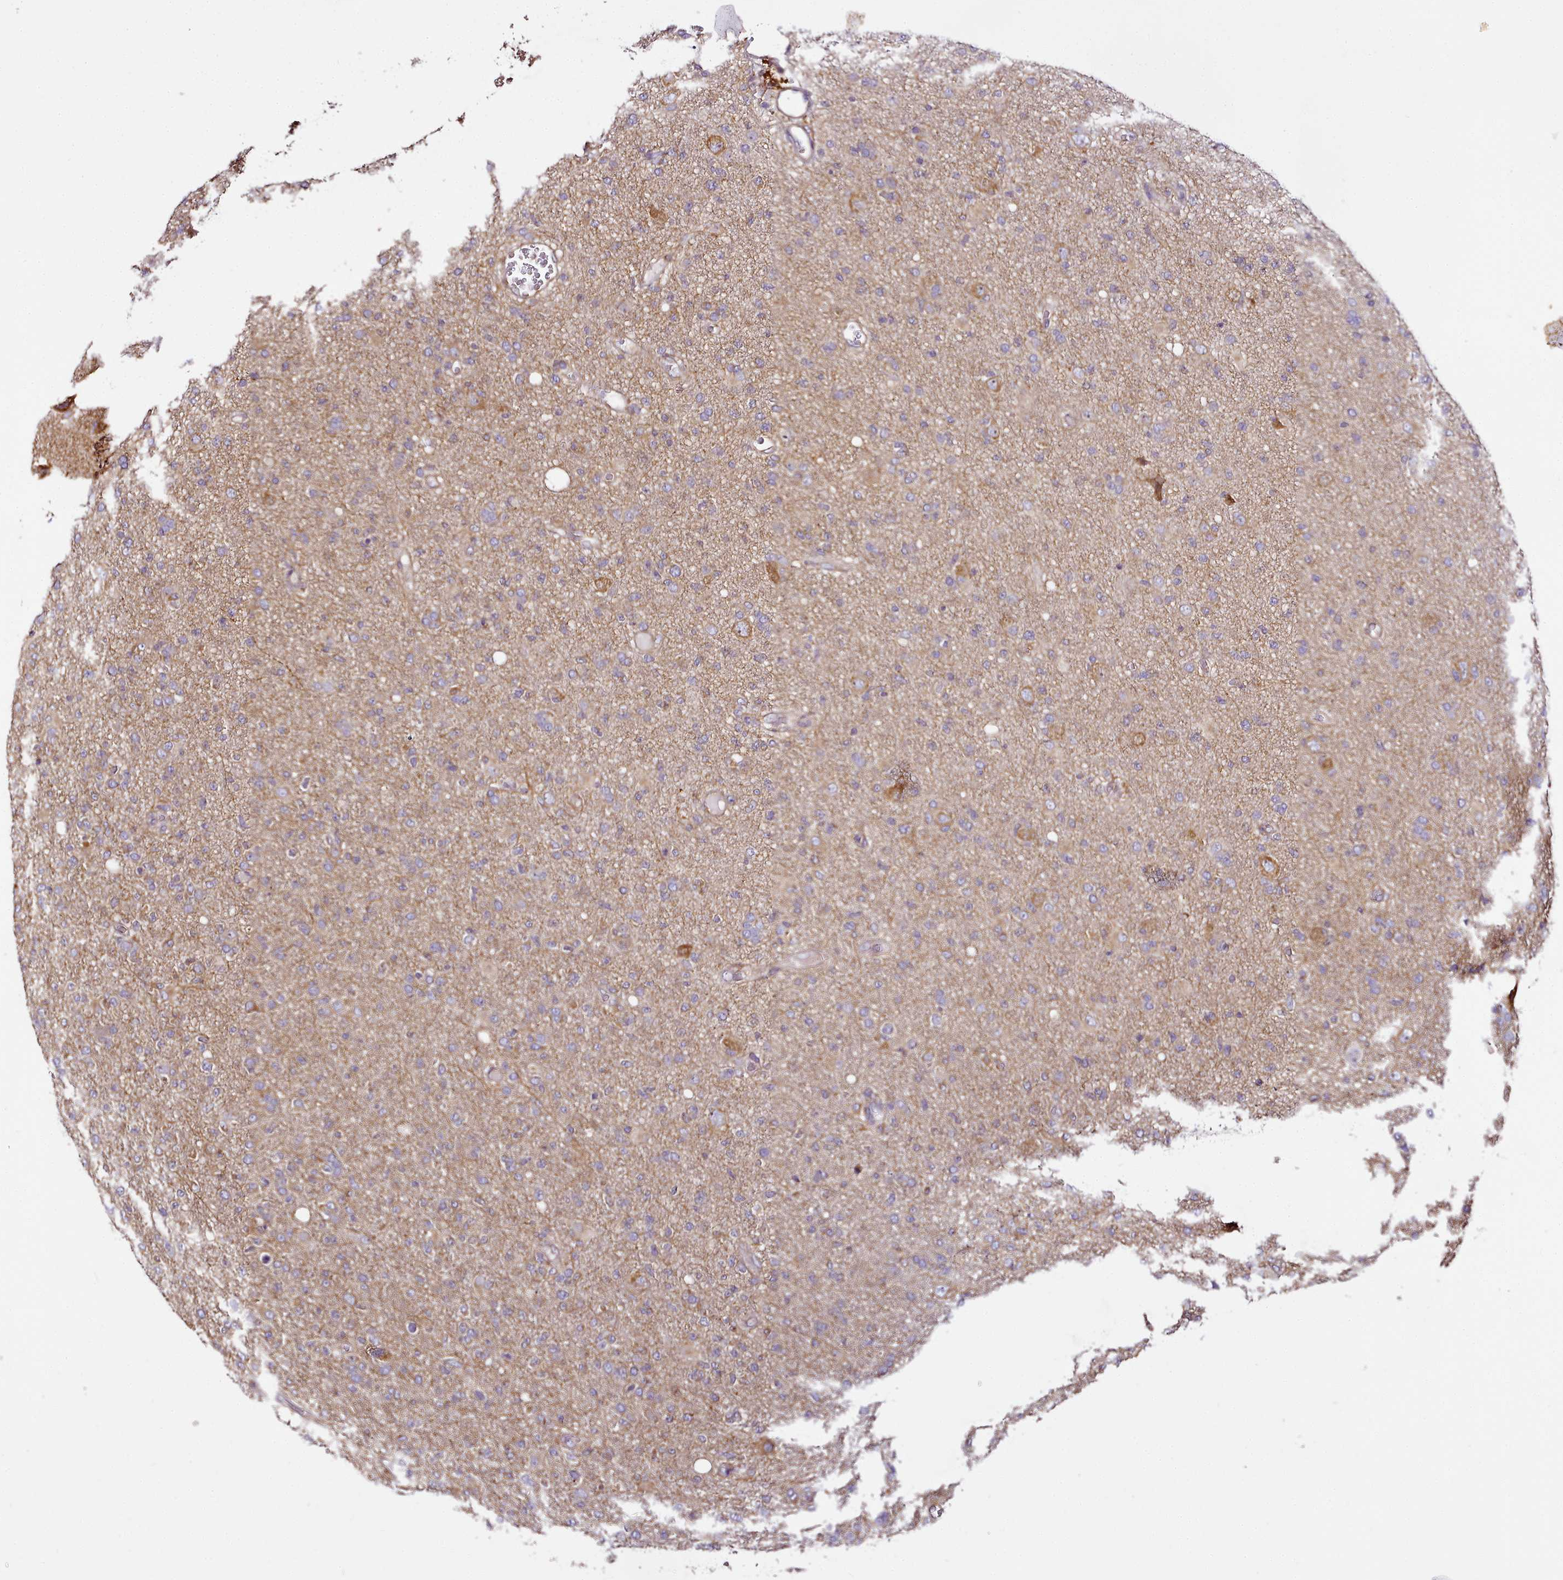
{"staining": {"intensity": "weak", "quantity": "25%-75%", "location": "cytoplasmic/membranous"}, "tissue": "glioma", "cell_type": "Tumor cells", "image_type": "cancer", "snomed": [{"axis": "morphology", "description": "Glioma, malignant, High grade"}, {"axis": "topography", "description": "Brain"}], "caption": "Immunohistochemical staining of human malignant glioma (high-grade) displays low levels of weak cytoplasmic/membranous protein staining in approximately 25%-75% of tumor cells. The staining is performed using DAB (3,3'-diaminobenzidine) brown chromogen to label protein expression. The nuclei are counter-stained blue using hematoxylin.", "gene": "NBPF1", "patient": {"sex": "female", "age": 57}}